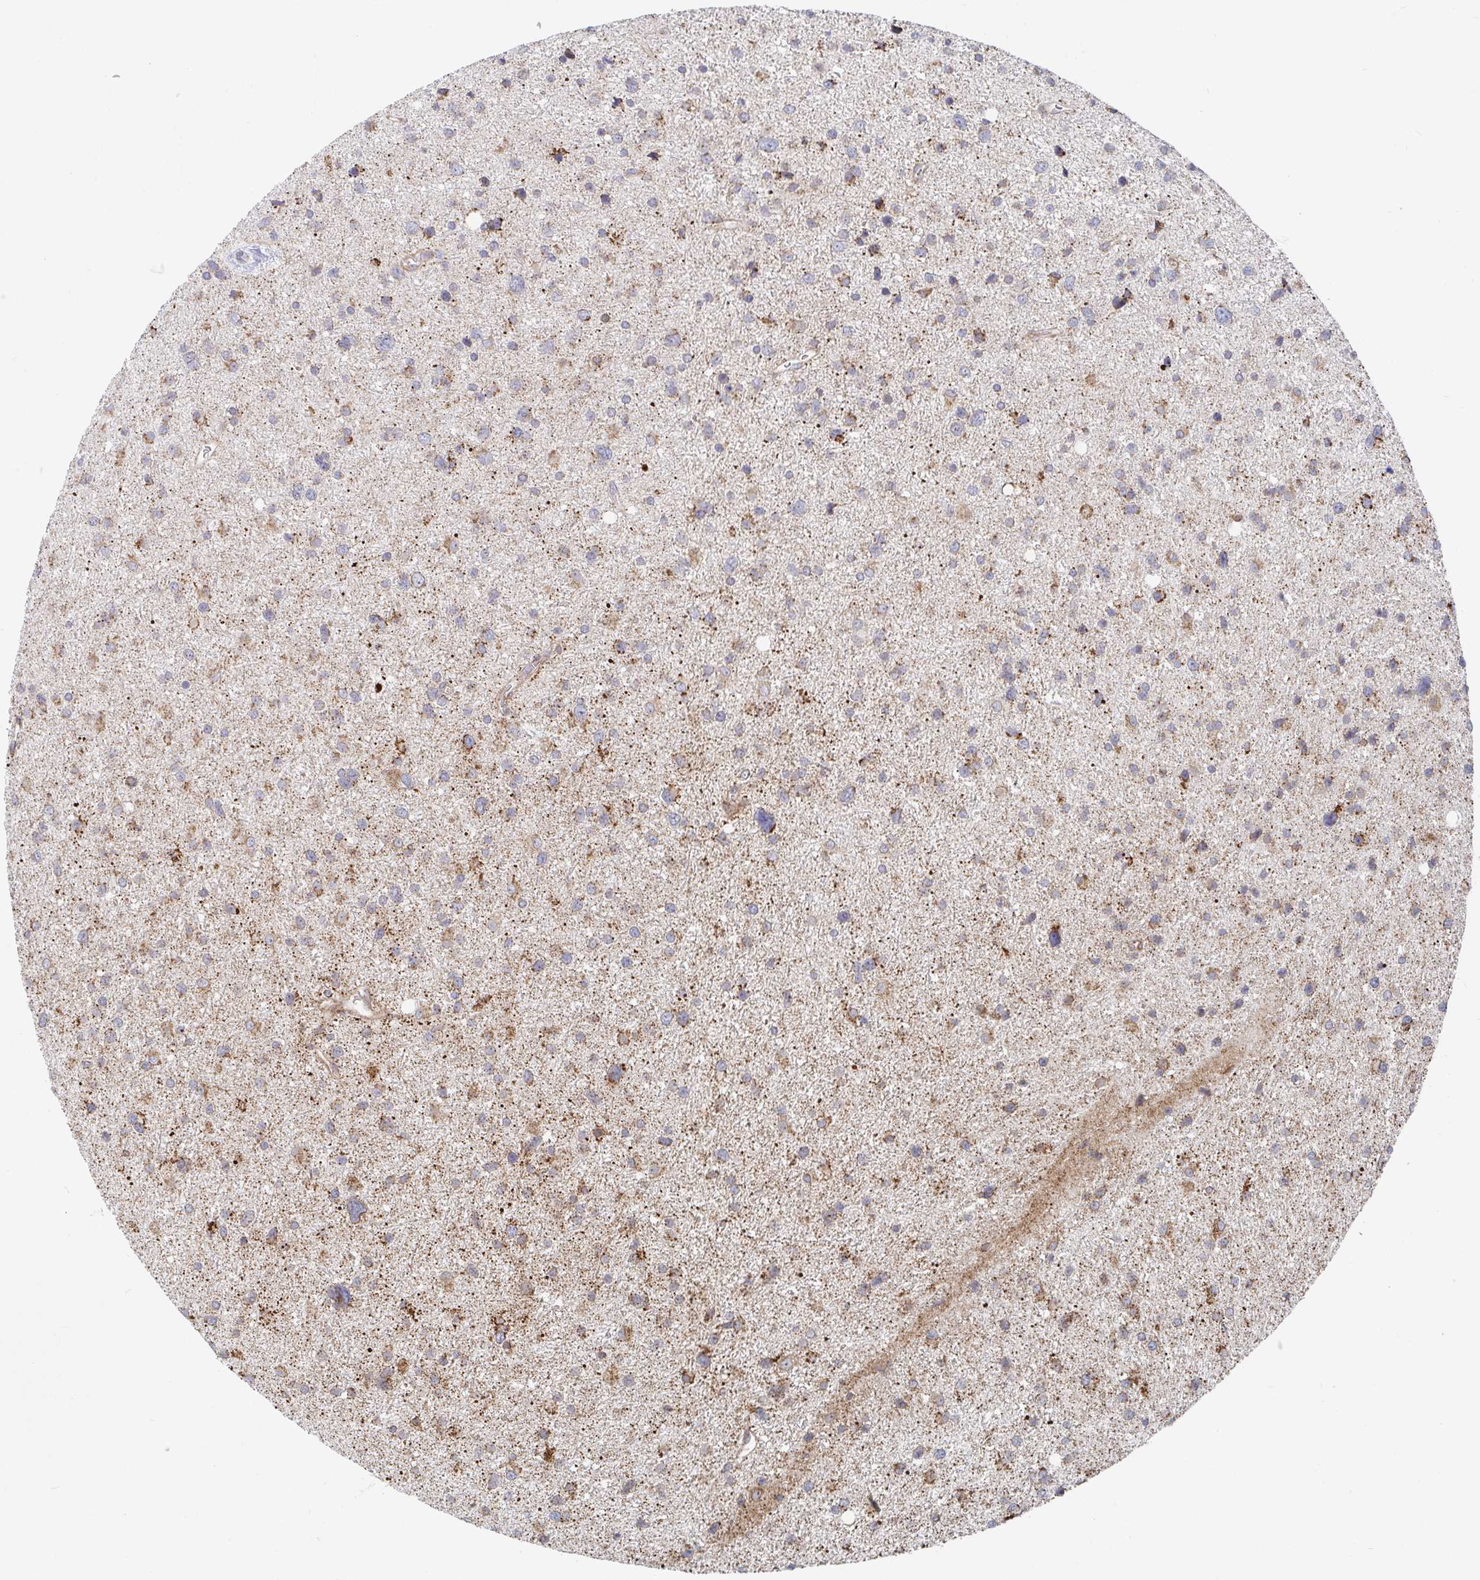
{"staining": {"intensity": "moderate", "quantity": "25%-75%", "location": "cytoplasmic/membranous"}, "tissue": "glioma", "cell_type": "Tumor cells", "image_type": "cancer", "snomed": [{"axis": "morphology", "description": "Glioma, malignant, Low grade"}, {"axis": "topography", "description": "Brain"}], "caption": "Moderate cytoplasmic/membranous staining for a protein is identified in approximately 25%-75% of tumor cells of malignant glioma (low-grade) using immunohistochemistry.", "gene": "STARD8", "patient": {"sex": "female", "age": 55}}